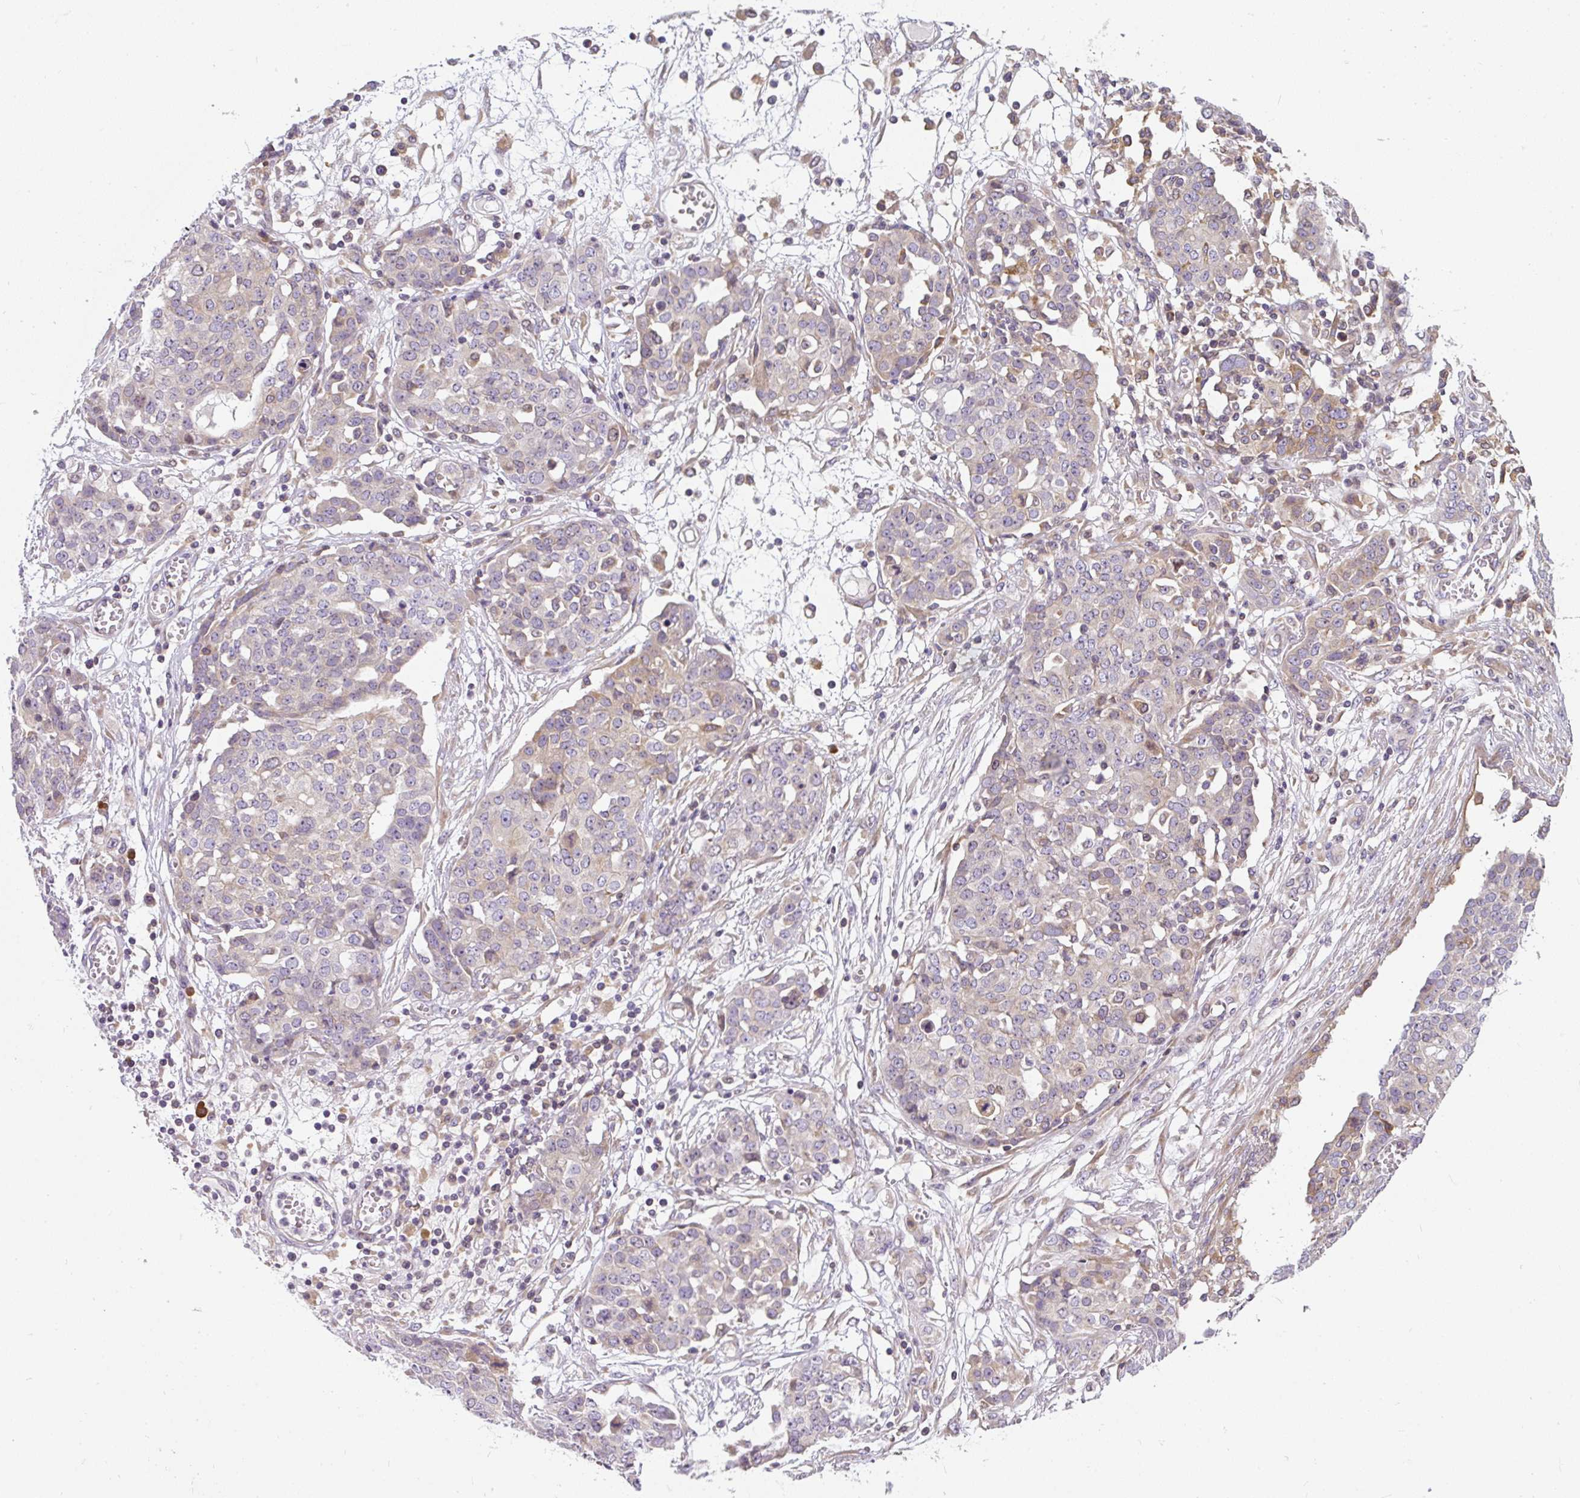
{"staining": {"intensity": "weak", "quantity": "<25%", "location": "cytoplasmic/membranous"}, "tissue": "ovarian cancer", "cell_type": "Tumor cells", "image_type": "cancer", "snomed": [{"axis": "morphology", "description": "Cystadenocarcinoma, serous, NOS"}, {"axis": "topography", "description": "Soft tissue"}, {"axis": "topography", "description": "Ovary"}], "caption": "Micrograph shows no protein positivity in tumor cells of ovarian serous cystadenocarcinoma tissue.", "gene": "CYP20A1", "patient": {"sex": "female", "age": 57}}